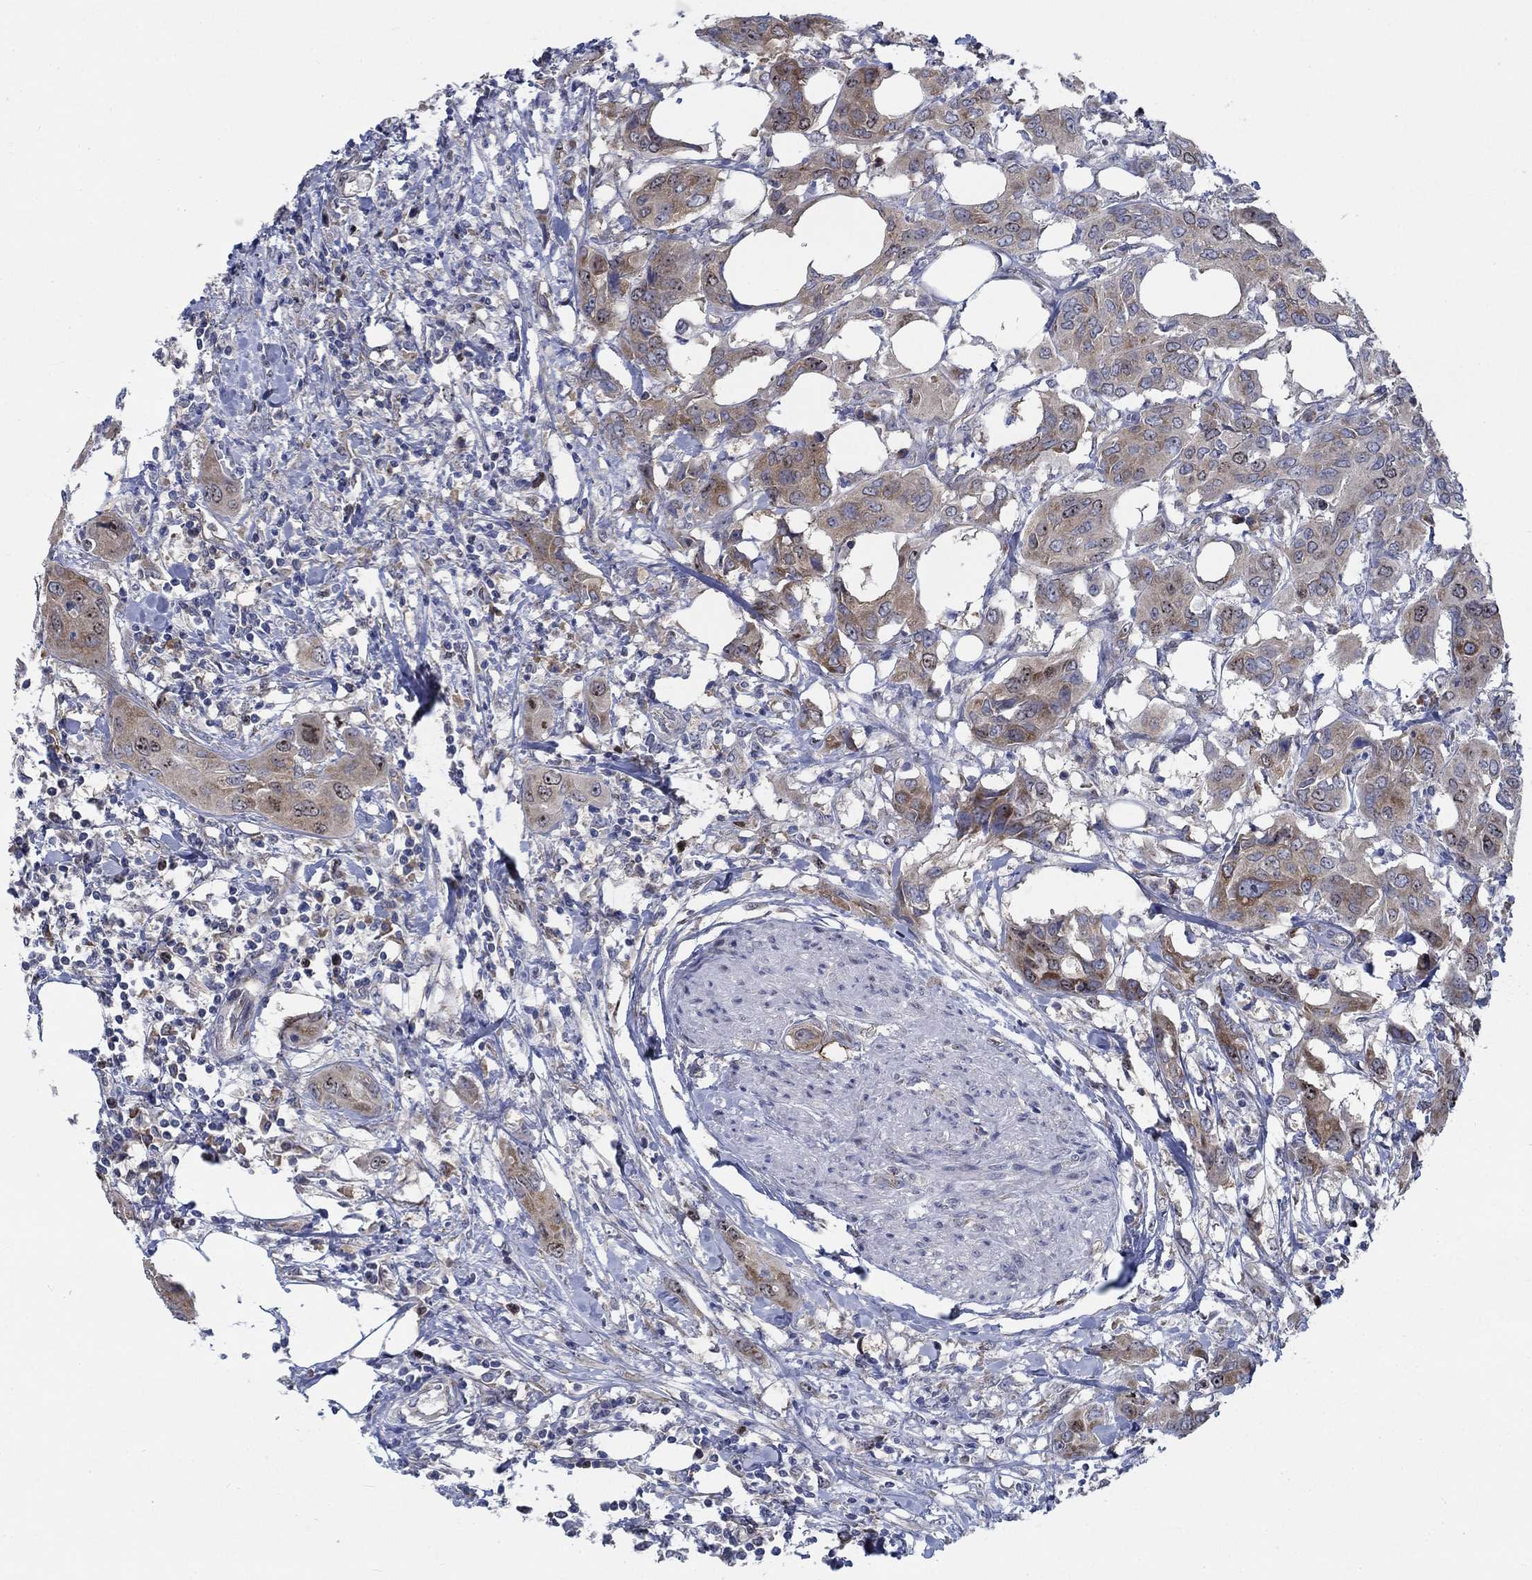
{"staining": {"intensity": "weak", "quantity": ">75%", "location": "cytoplasmic/membranous"}, "tissue": "urothelial cancer", "cell_type": "Tumor cells", "image_type": "cancer", "snomed": [{"axis": "morphology", "description": "Urothelial carcinoma, NOS"}, {"axis": "morphology", "description": "Urothelial carcinoma, High grade"}, {"axis": "topography", "description": "Urinary bladder"}], "caption": "Immunohistochemical staining of high-grade urothelial carcinoma reveals low levels of weak cytoplasmic/membranous positivity in approximately >75% of tumor cells.", "gene": "MMP24", "patient": {"sex": "male", "age": 63}}